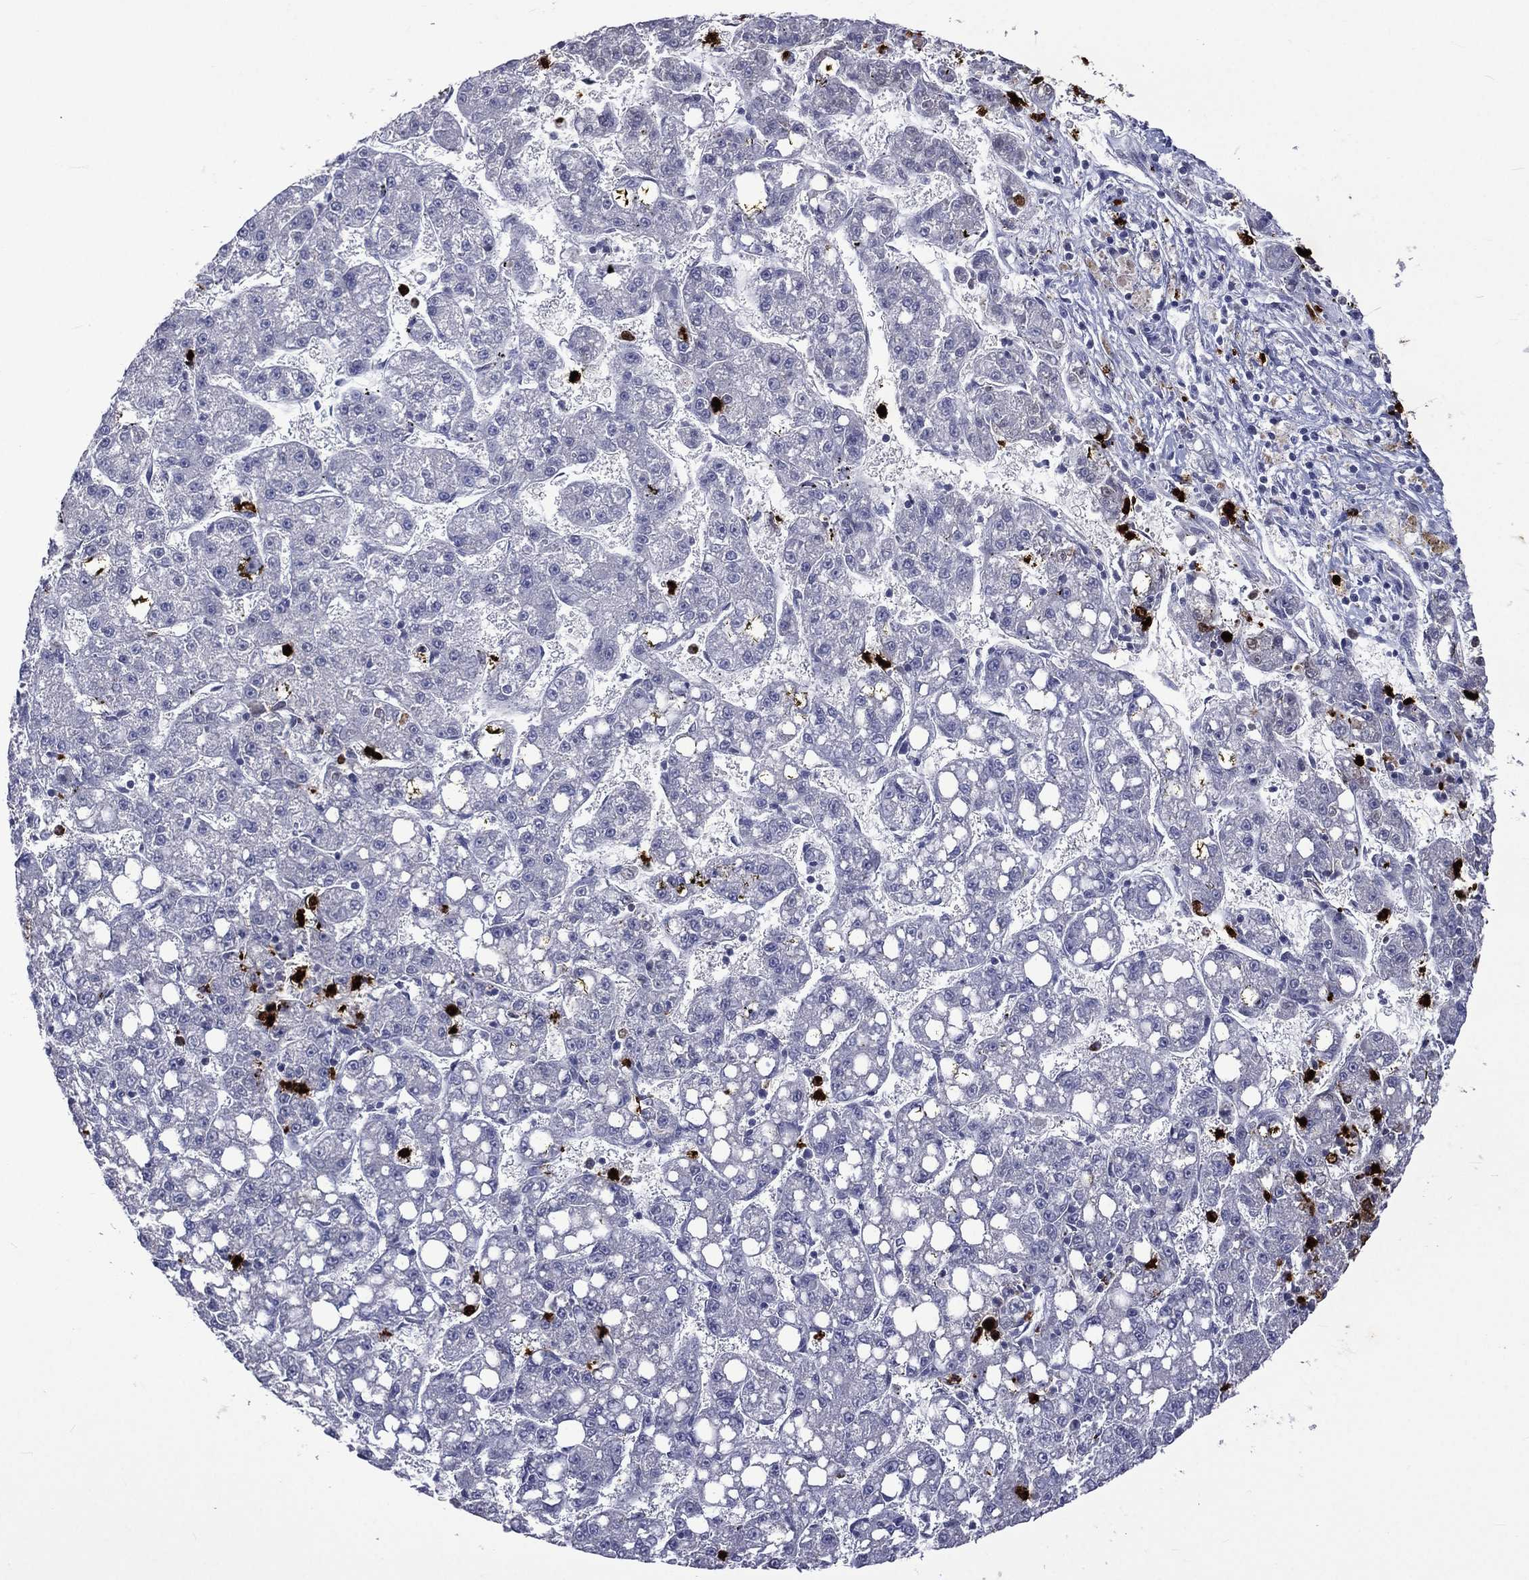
{"staining": {"intensity": "negative", "quantity": "none", "location": "none"}, "tissue": "liver cancer", "cell_type": "Tumor cells", "image_type": "cancer", "snomed": [{"axis": "morphology", "description": "Carcinoma, Hepatocellular, NOS"}, {"axis": "topography", "description": "Liver"}], "caption": "Human hepatocellular carcinoma (liver) stained for a protein using IHC displays no positivity in tumor cells.", "gene": "ELANE", "patient": {"sex": "female", "age": 65}}